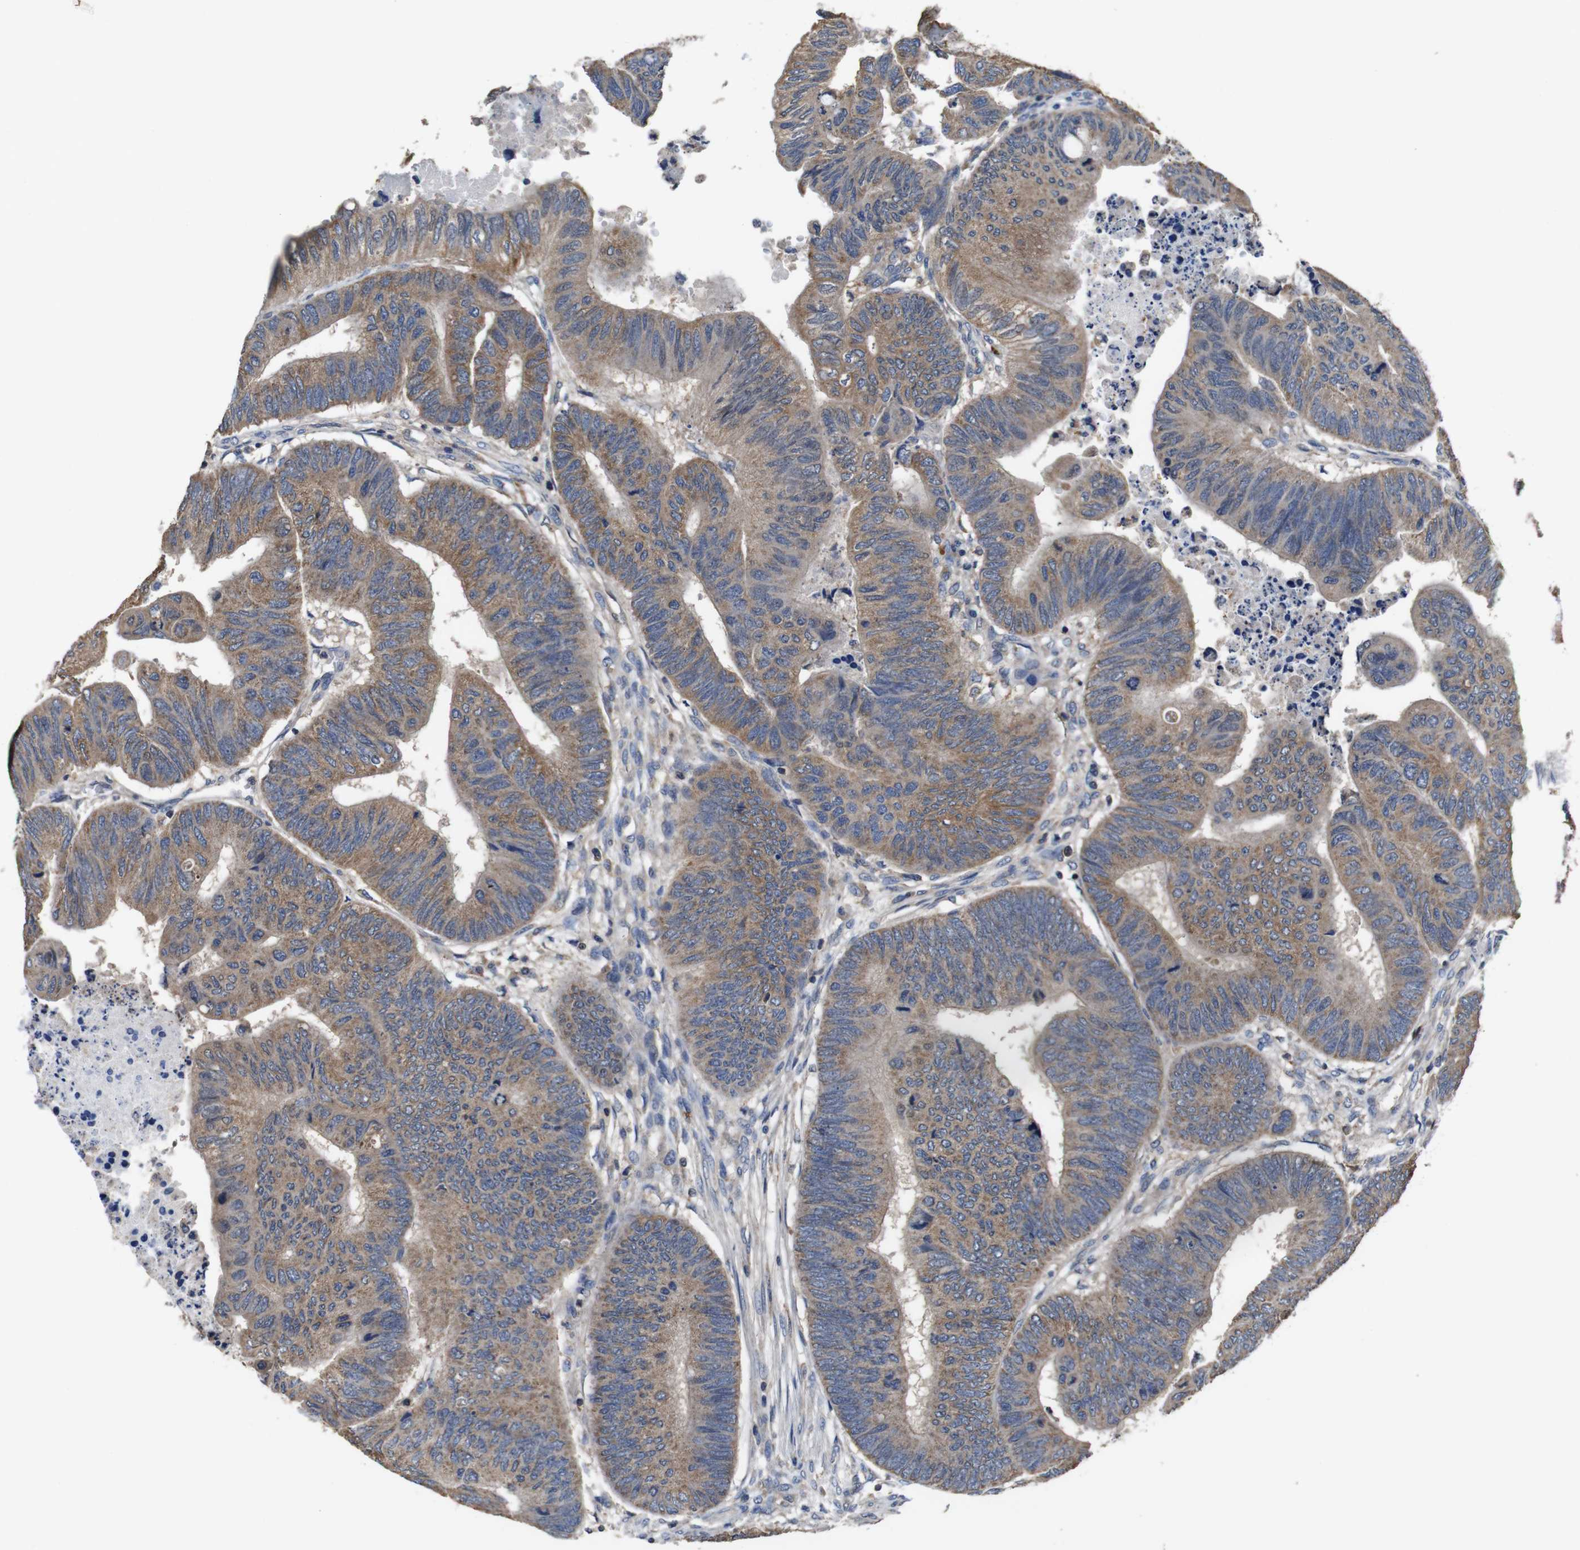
{"staining": {"intensity": "moderate", "quantity": ">75%", "location": "cytoplasmic/membranous"}, "tissue": "colorectal cancer", "cell_type": "Tumor cells", "image_type": "cancer", "snomed": [{"axis": "morphology", "description": "Normal tissue, NOS"}, {"axis": "morphology", "description": "Adenocarcinoma, NOS"}, {"axis": "topography", "description": "Rectum"}, {"axis": "topography", "description": "Peripheral nerve tissue"}], "caption": "IHC (DAB) staining of colorectal cancer demonstrates moderate cytoplasmic/membranous protein staining in approximately >75% of tumor cells. (IHC, brightfield microscopy, high magnification).", "gene": "GLIPR1", "patient": {"sex": "male", "age": 92}}